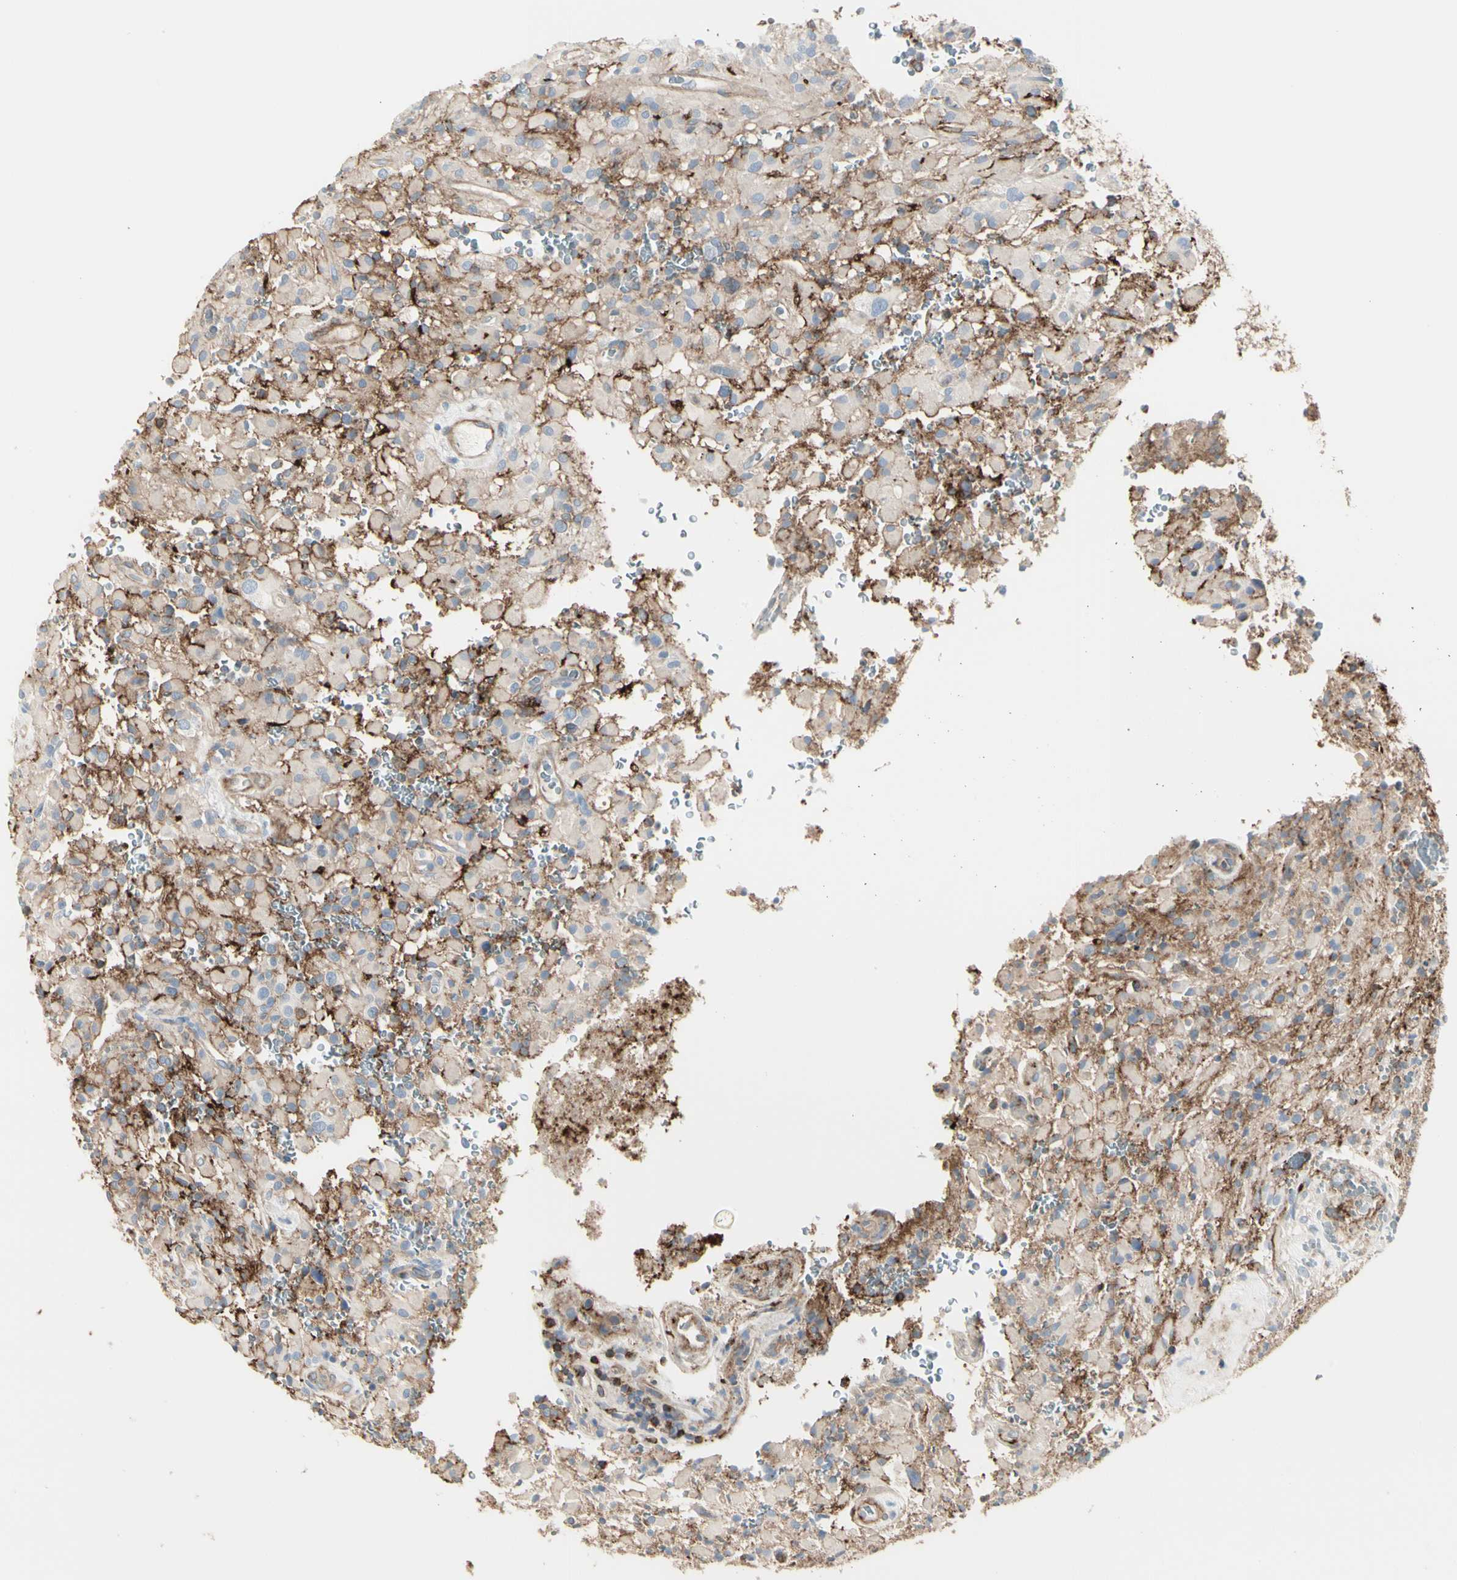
{"staining": {"intensity": "strong", "quantity": "25%-75%", "location": "cytoplasmic/membranous"}, "tissue": "glioma", "cell_type": "Tumor cells", "image_type": "cancer", "snomed": [{"axis": "morphology", "description": "Glioma, malignant, High grade"}, {"axis": "topography", "description": "Brain"}], "caption": "DAB immunohistochemical staining of human glioma demonstrates strong cytoplasmic/membranous protein positivity in about 25%-75% of tumor cells.", "gene": "CLEC2B", "patient": {"sex": "male", "age": 71}}